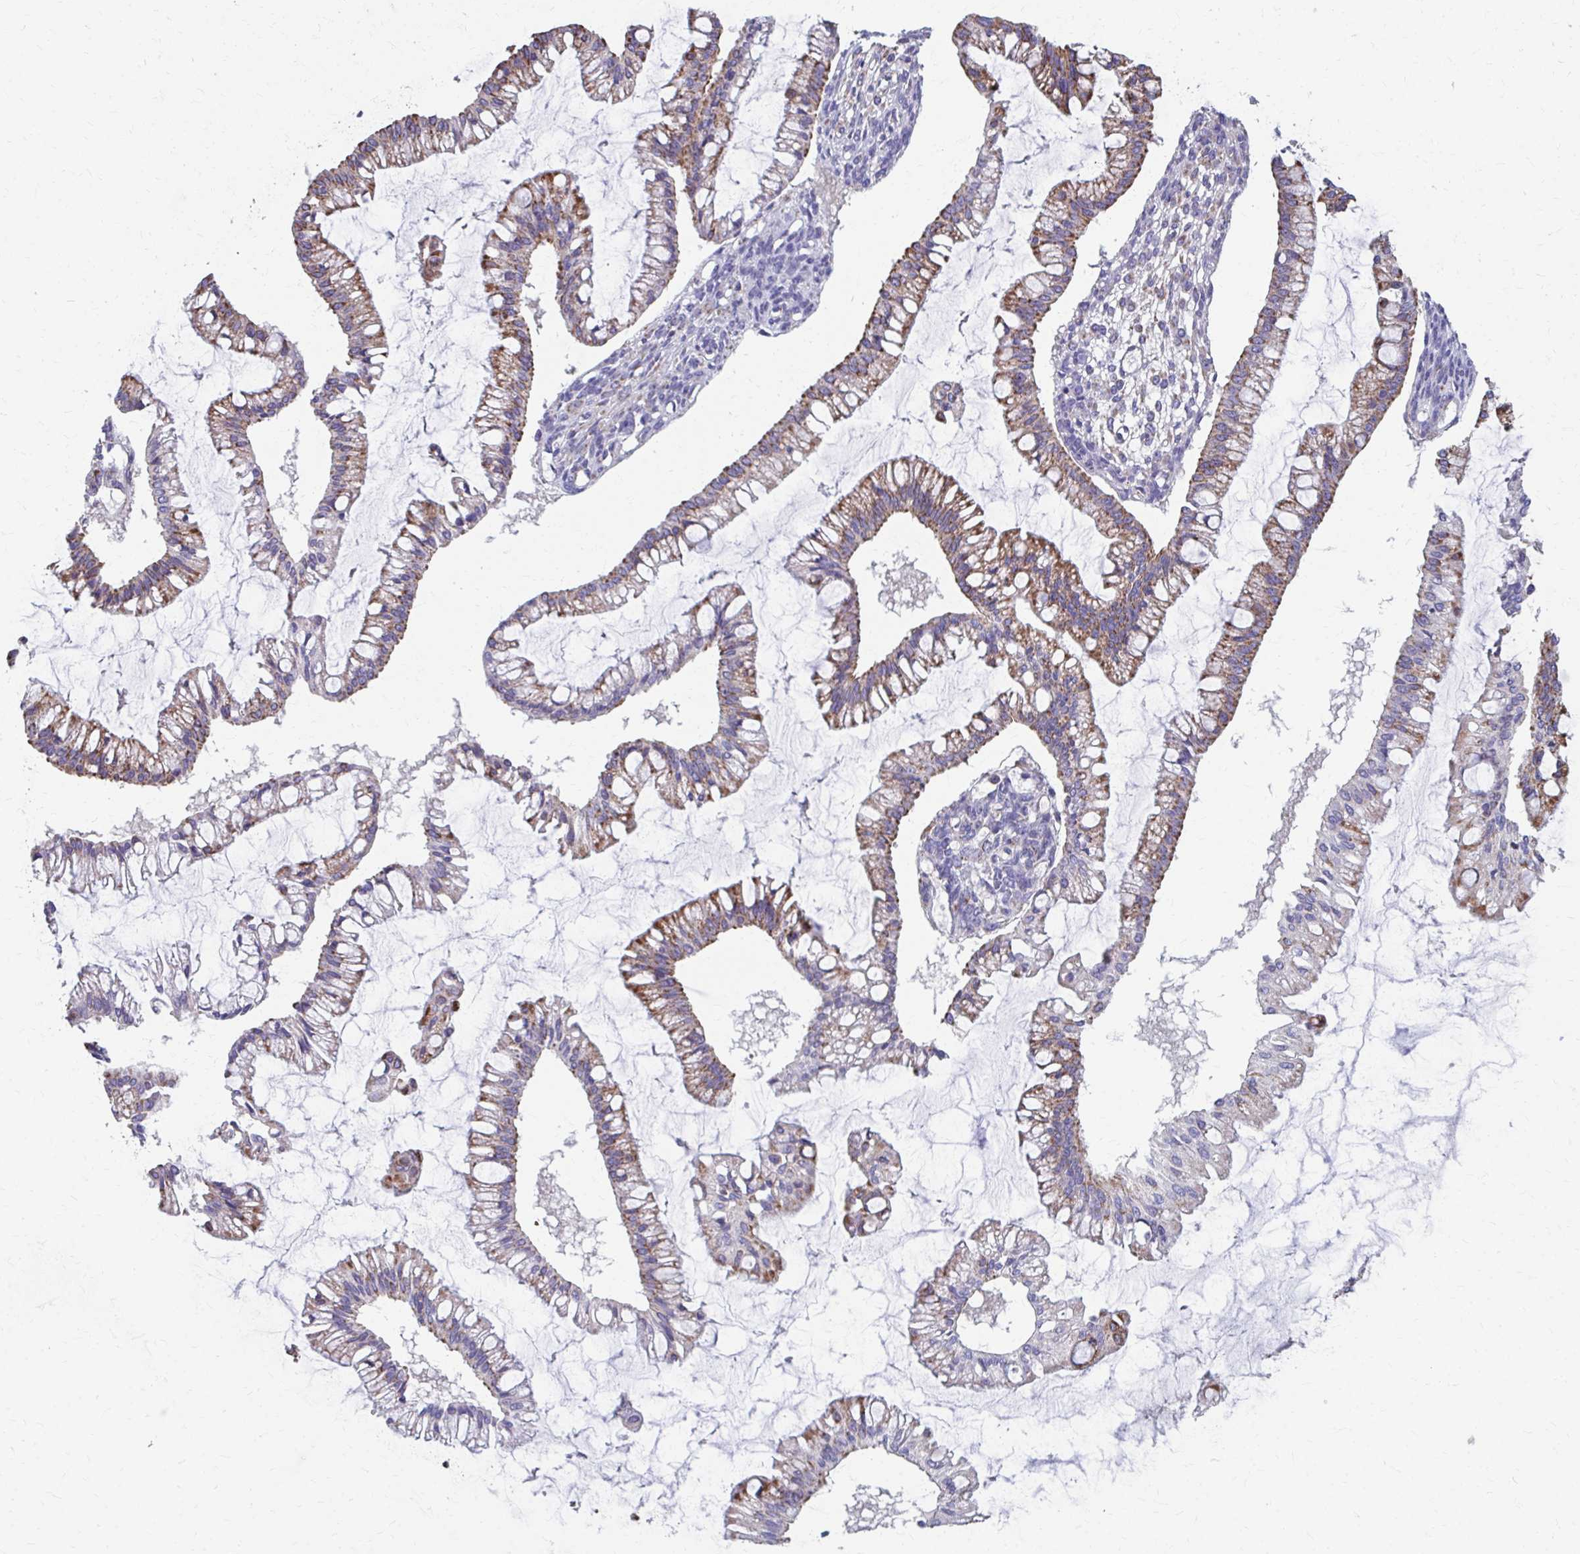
{"staining": {"intensity": "moderate", "quantity": "25%-75%", "location": "cytoplasmic/membranous"}, "tissue": "ovarian cancer", "cell_type": "Tumor cells", "image_type": "cancer", "snomed": [{"axis": "morphology", "description": "Cystadenocarcinoma, mucinous, NOS"}, {"axis": "topography", "description": "Ovary"}], "caption": "High-power microscopy captured an IHC photomicrograph of ovarian cancer, revealing moderate cytoplasmic/membranous expression in approximately 25%-75% of tumor cells.", "gene": "RCC1L", "patient": {"sex": "female", "age": 73}}